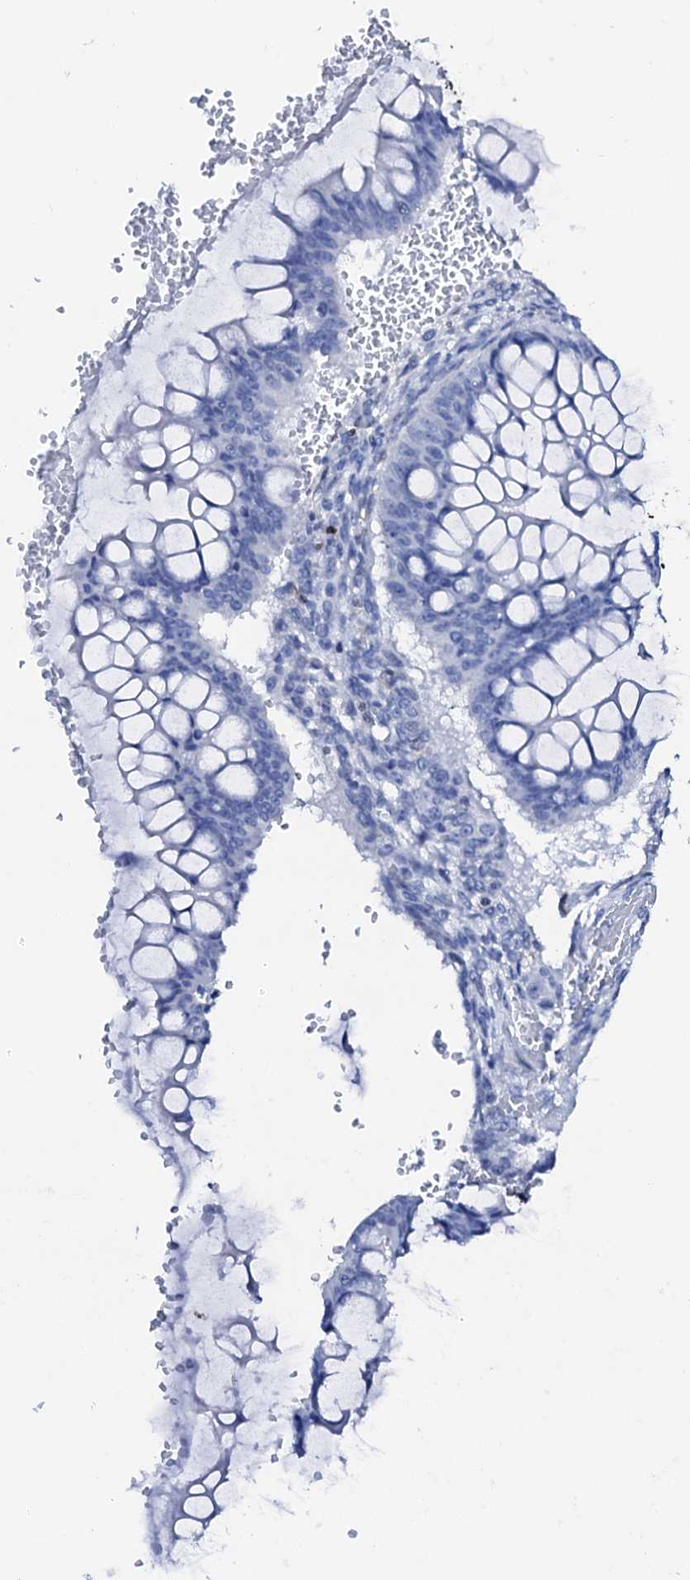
{"staining": {"intensity": "negative", "quantity": "none", "location": "none"}, "tissue": "ovarian cancer", "cell_type": "Tumor cells", "image_type": "cancer", "snomed": [{"axis": "morphology", "description": "Cystadenocarcinoma, mucinous, NOS"}, {"axis": "topography", "description": "Ovary"}], "caption": "There is no significant staining in tumor cells of ovarian cancer.", "gene": "NRIP2", "patient": {"sex": "female", "age": 73}}